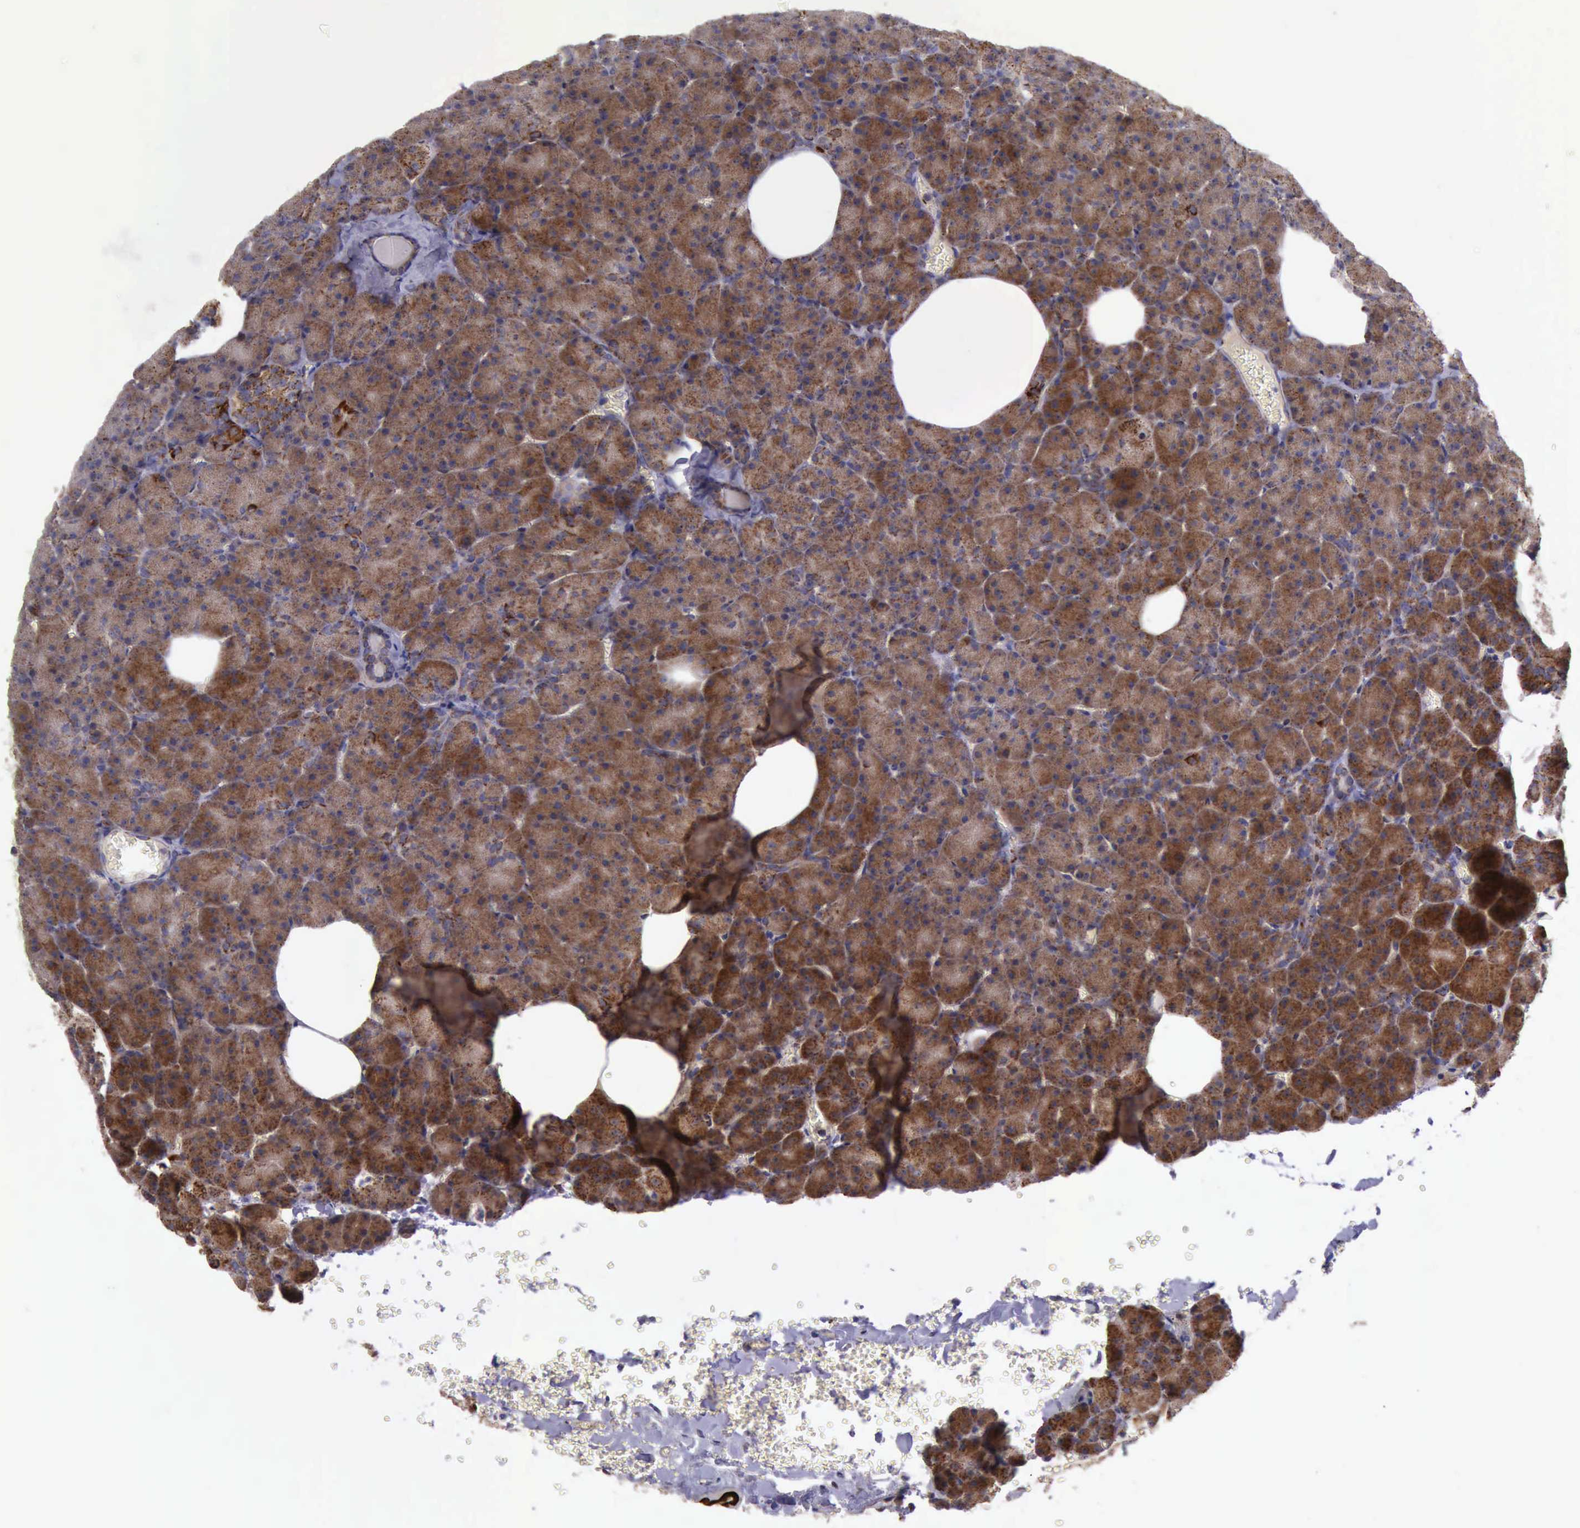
{"staining": {"intensity": "strong", "quantity": ">75%", "location": "cytoplasmic/membranous"}, "tissue": "pancreas", "cell_type": "Exocrine glandular cells", "image_type": "normal", "snomed": [{"axis": "morphology", "description": "Normal tissue, NOS"}, {"axis": "topography", "description": "Pancreas"}], "caption": "Immunohistochemistry (IHC) of normal pancreas shows high levels of strong cytoplasmic/membranous positivity in approximately >75% of exocrine glandular cells.", "gene": "TXN2", "patient": {"sex": "female", "age": 35}}